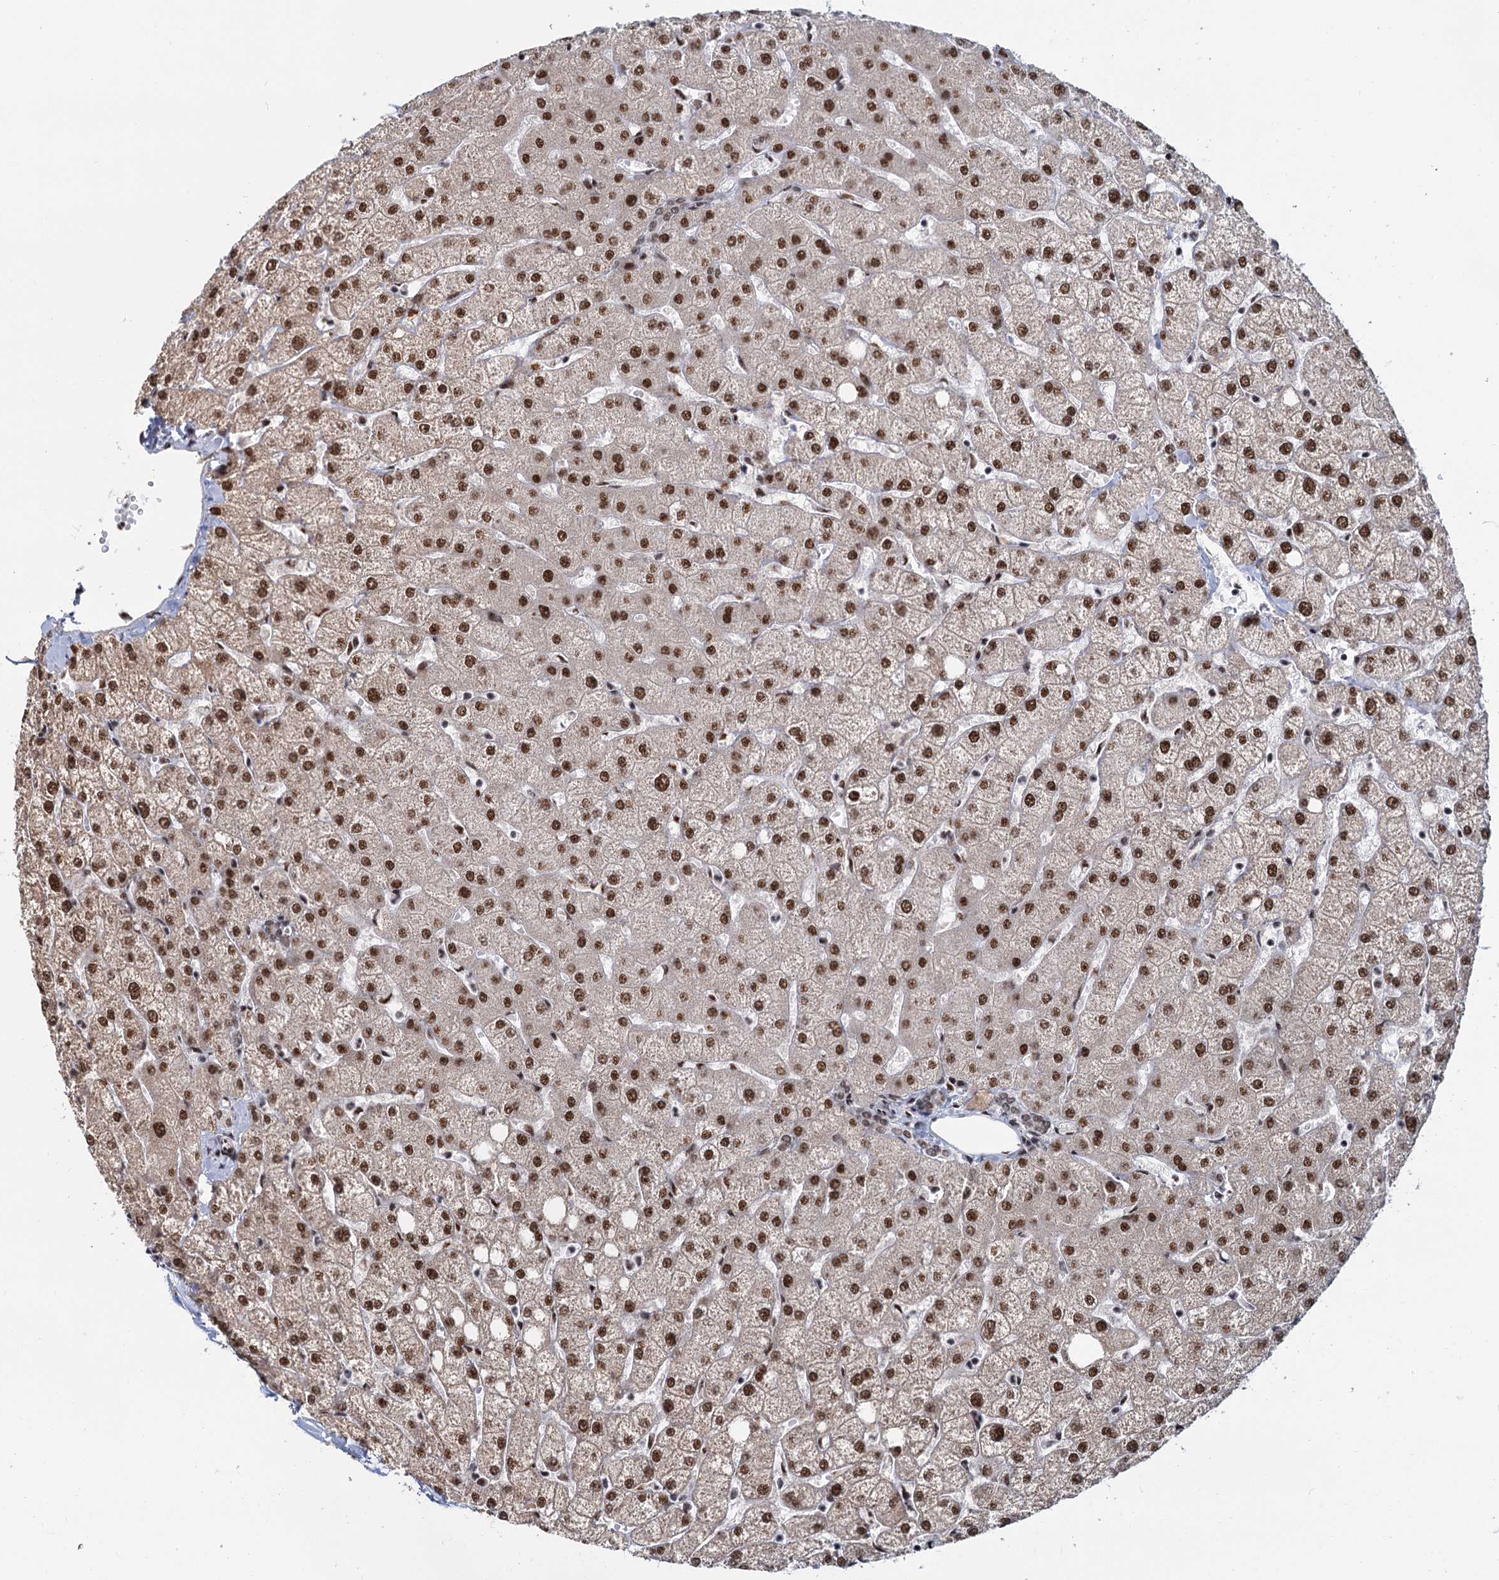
{"staining": {"intensity": "moderate", "quantity": ">75%", "location": "nuclear"}, "tissue": "liver", "cell_type": "Cholangiocytes", "image_type": "normal", "snomed": [{"axis": "morphology", "description": "Normal tissue, NOS"}, {"axis": "topography", "description": "Liver"}], "caption": "Liver stained for a protein shows moderate nuclear positivity in cholangiocytes.", "gene": "WBP4", "patient": {"sex": "female", "age": 54}}